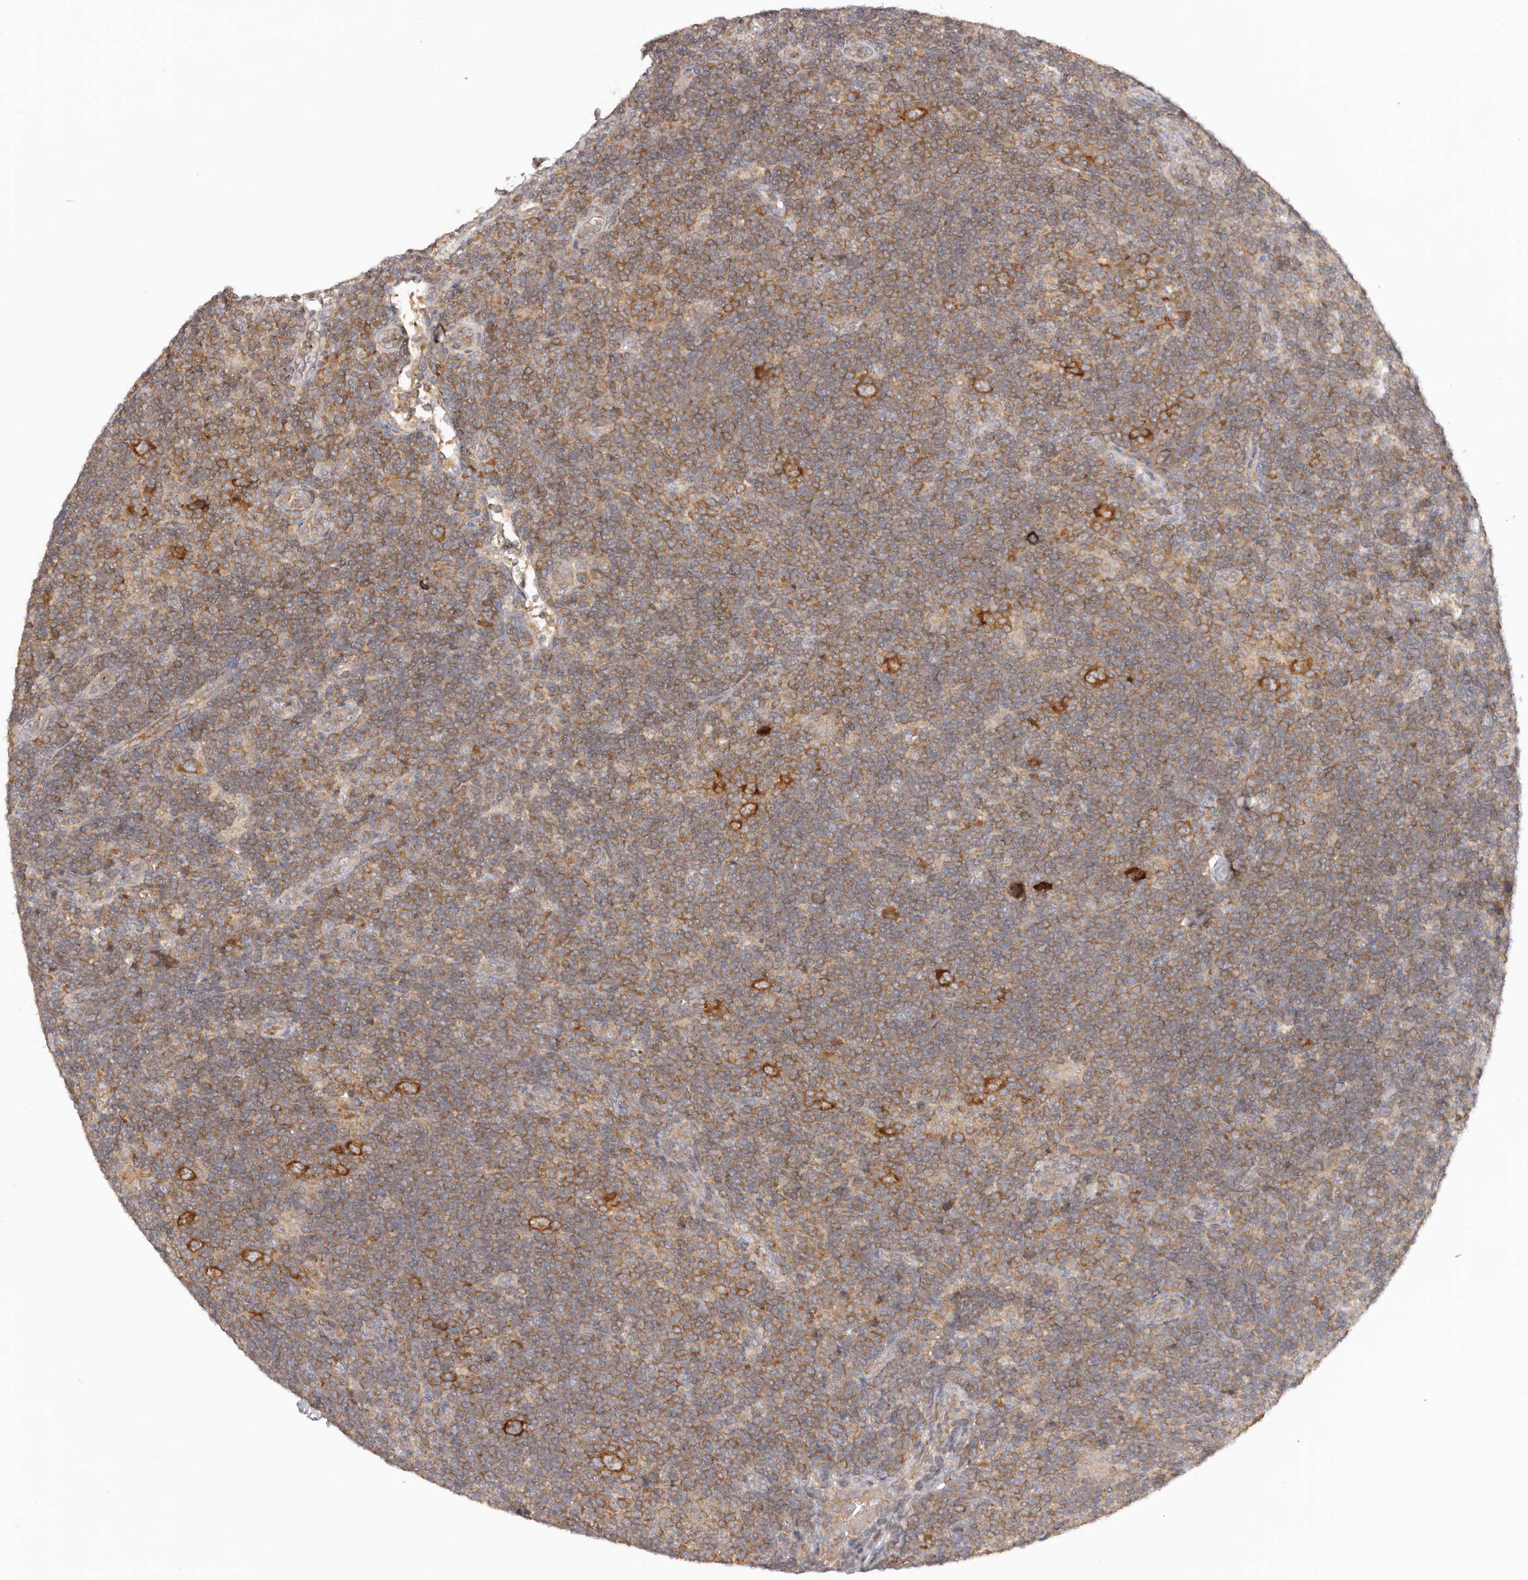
{"staining": {"intensity": "strong", "quantity": ">75%", "location": "cytoplasmic/membranous"}, "tissue": "lymphoma", "cell_type": "Tumor cells", "image_type": "cancer", "snomed": [{"axis": "morphology", "description": "Hodgkin's disease, NOS"}, {"axis": "topography", "description": "Lymph node"}], "caption": "Human Hodgkin's disease stained with a protein marker demonstrates strong staining in tumor cells.", "gene": "EEF1E1", "patient": {"sex": "female", "age": 57}}